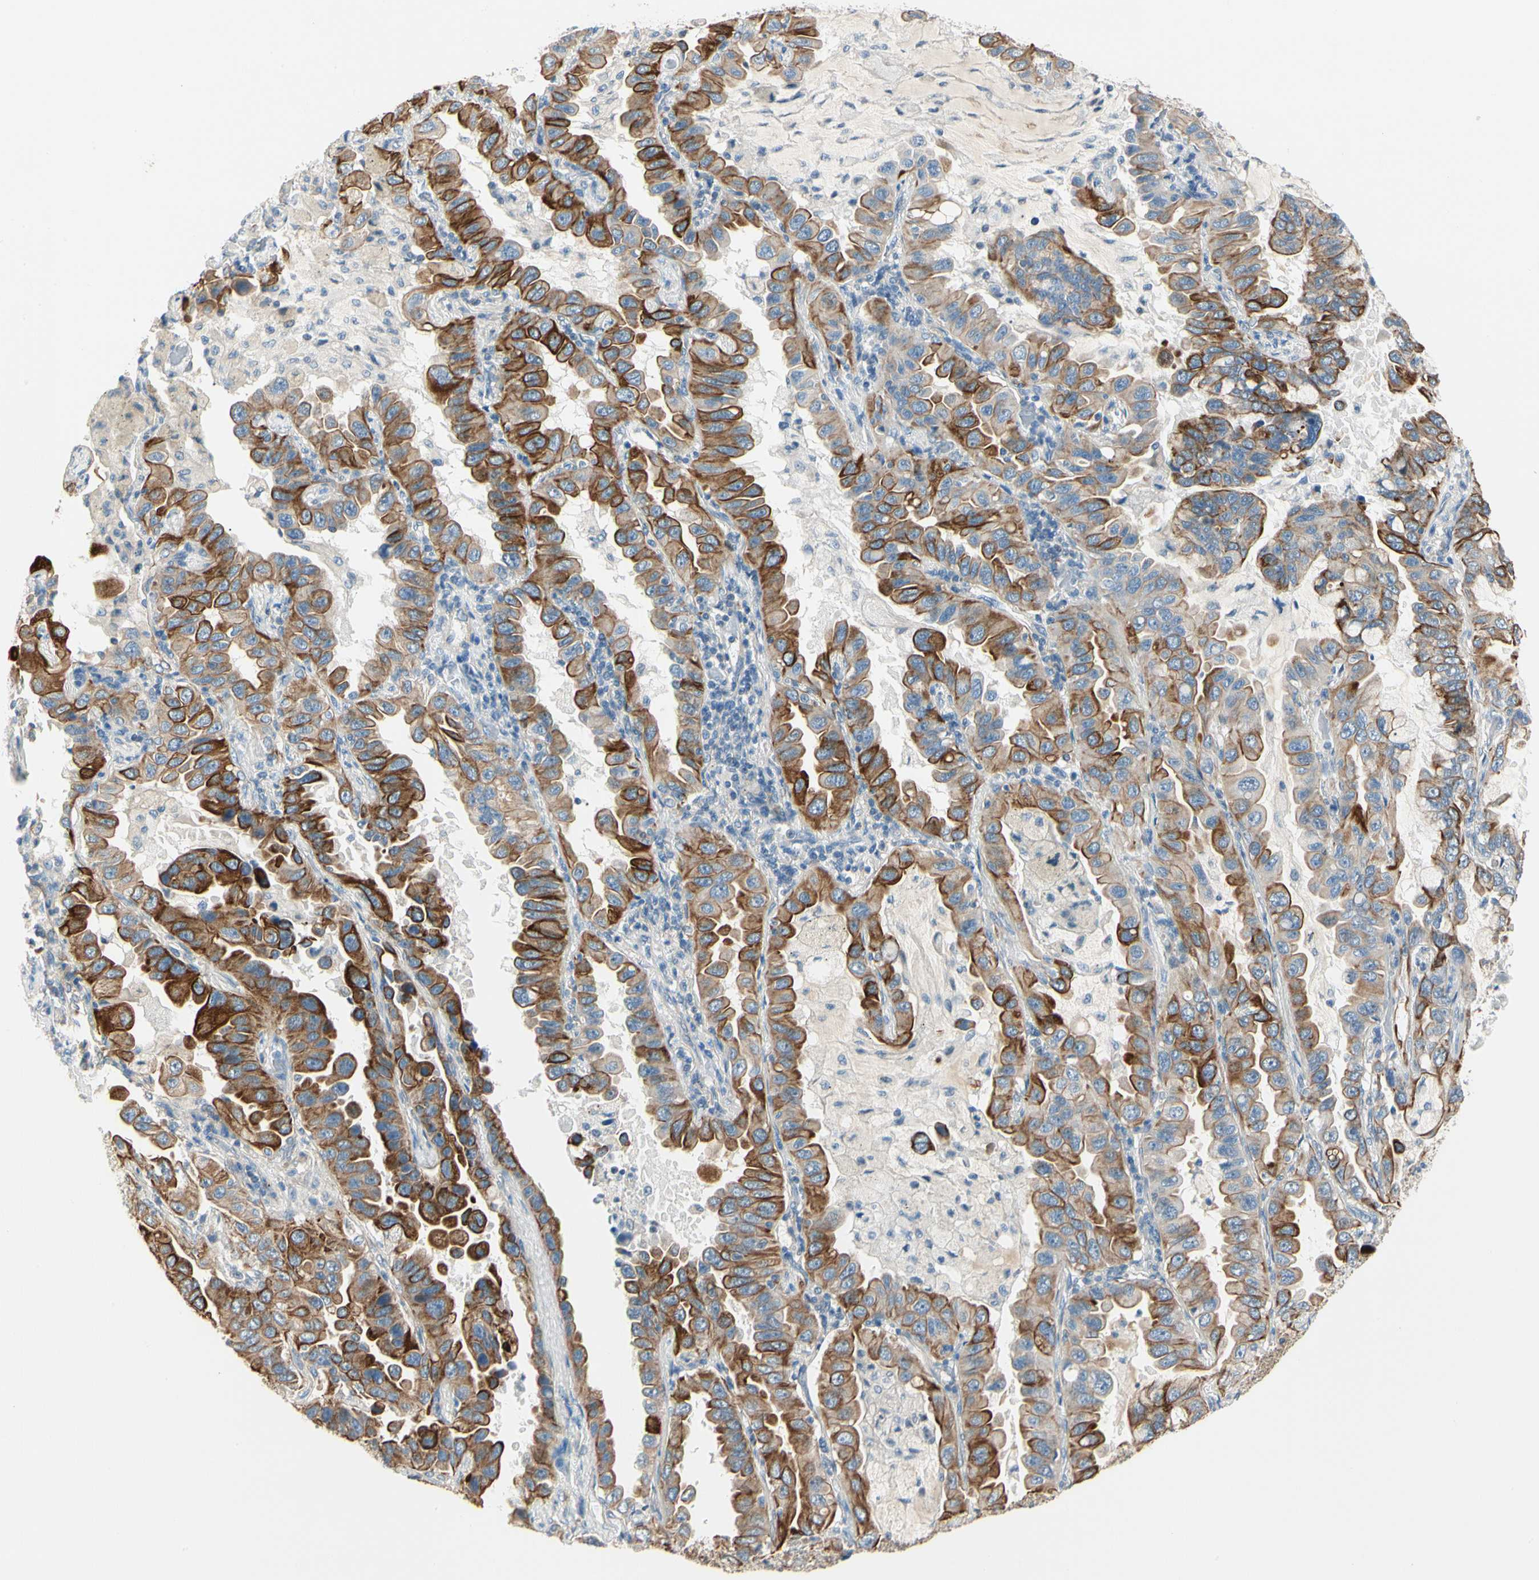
{"staining": {"intensity": "strong", "quantity": "25%-75%", "location": "cytoplasmic/membranous"}, "tissue": "lung cancer", "cell_type": "Tumor cells", "image_type": "cancer", "snomed": [{"axis": "morphology", "description": "Adenocarcinoma, NOS"}, {"axis": "topography", "description": "Lung"}], "caption": "A histopathology image of adenocarcinoma (lung) stained for a protein displays strong cytoplasmic/membranous brown staining in tumor cells.", "gene": "DUSP12", "patient": {"sex": "male", "age": 64}}